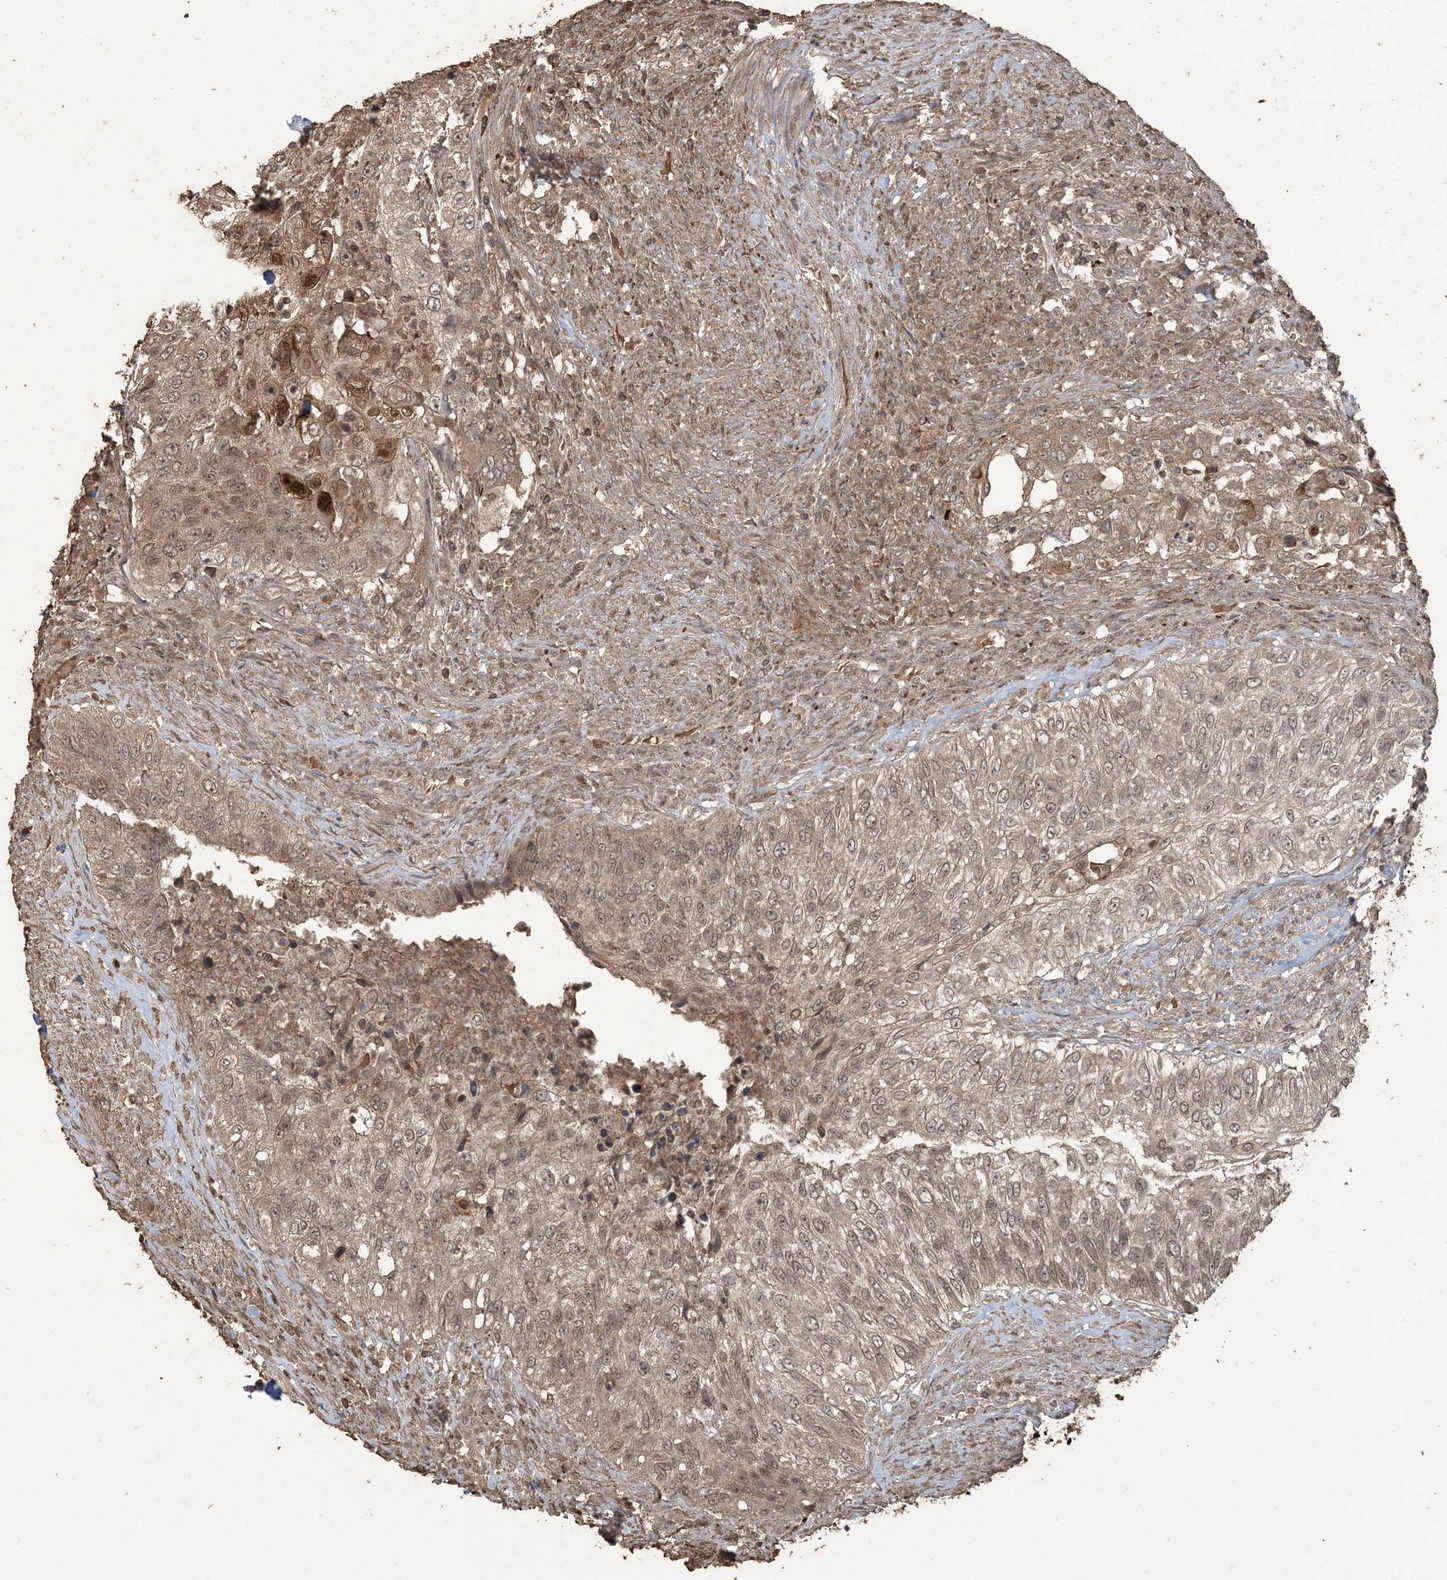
{"staining": {"intensity": "weak", "quantity": ">75%", "location": "cytoplasmic/membranous,nuclear"}, "tissue": "urothelial cancer", "cell_type": "Tumor cells", "image_type": "cancer", "snomed": [{"axis": "morphology", "description": "Urothelial carcinoma, High grade"}, {"axis": "topography", "description": "Urinary bladder"}], "caption": "Human urothelial cancer stained for a protein (brown) displays weak cytoplasmic/membranous and nuclear positive staining in about >75% of tumor cells.", "gene": "EFCAB8", "patient": {"sex": "female", "age": 60}}